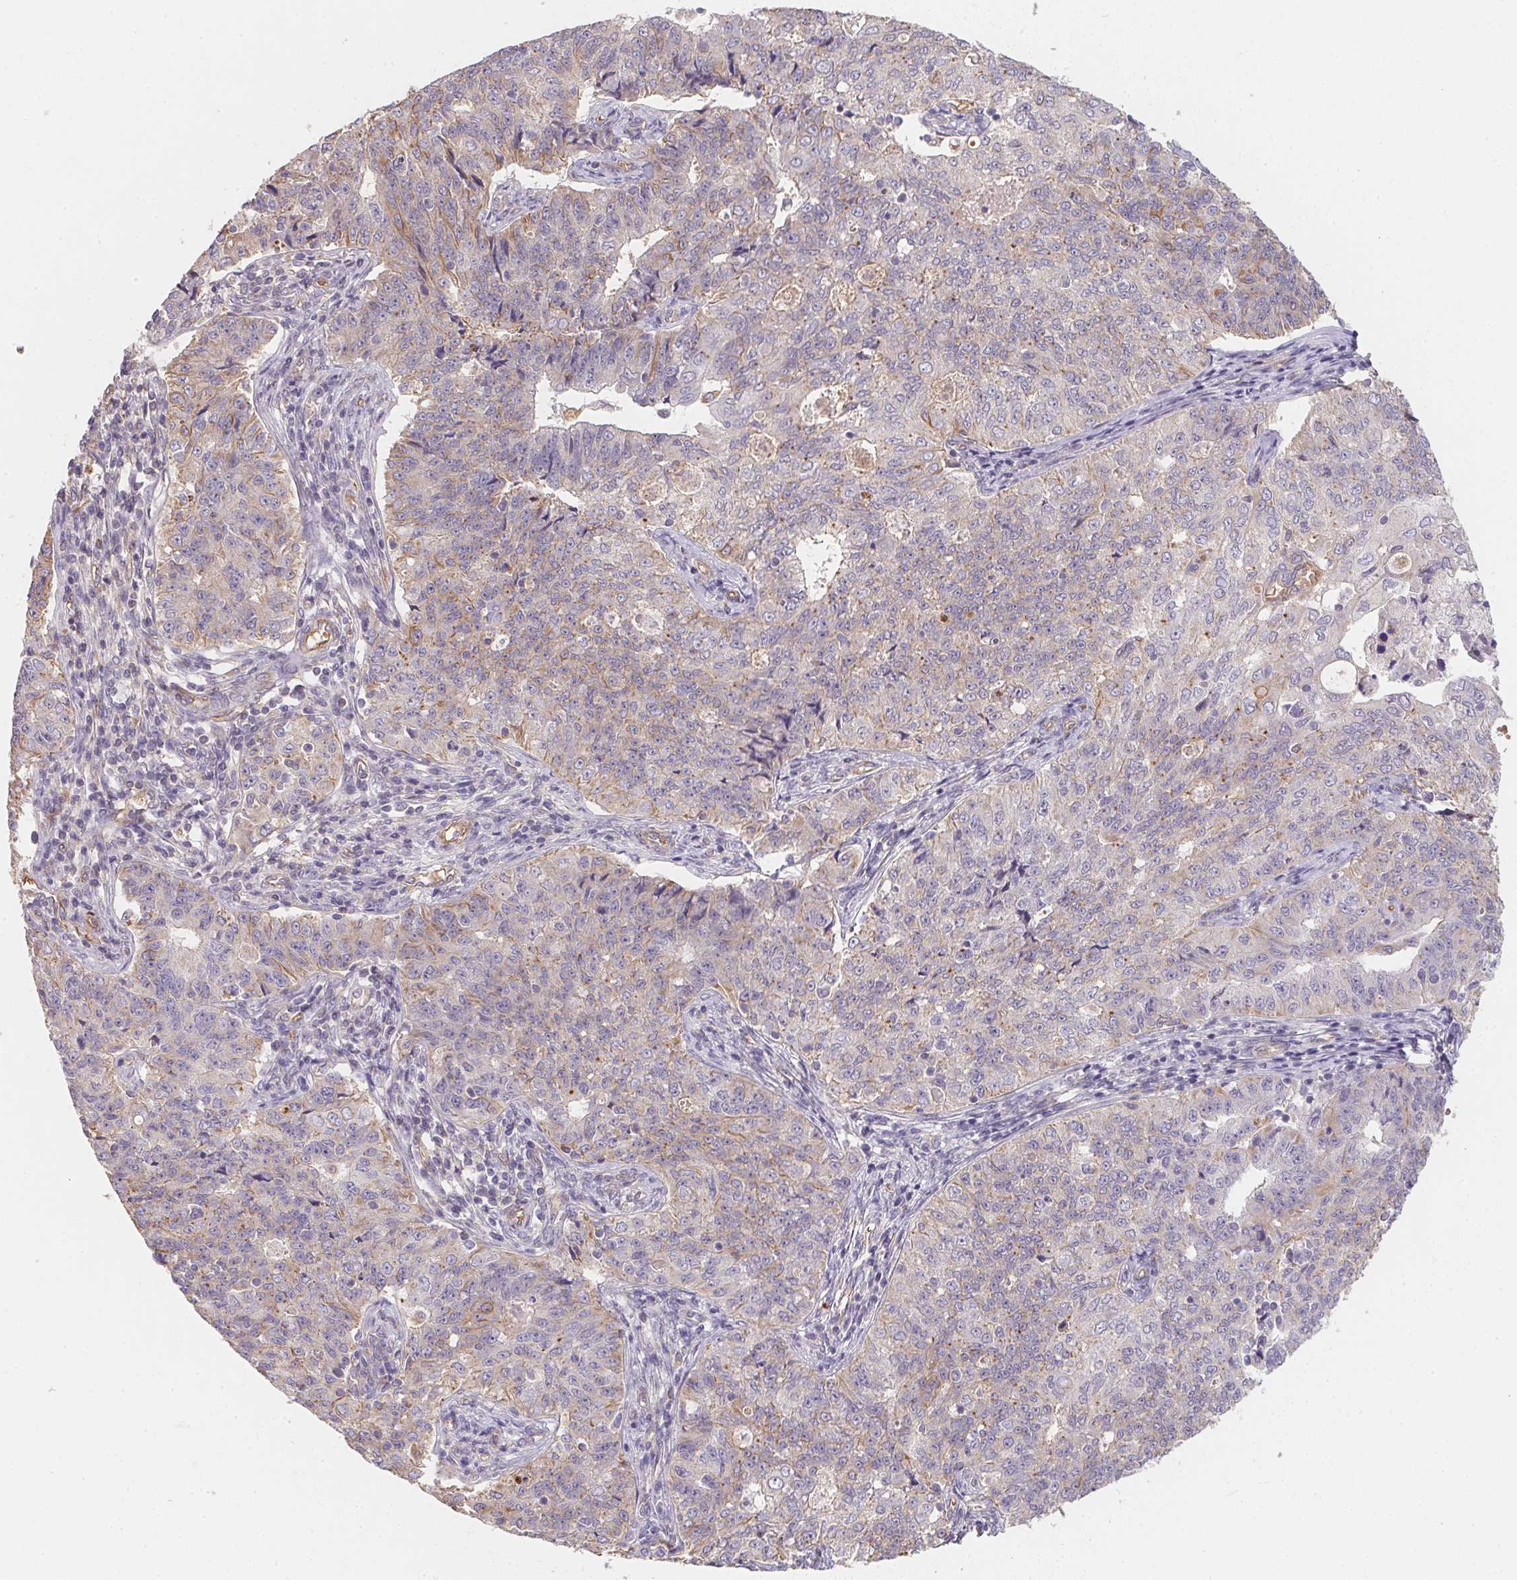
{"staining": {"intensity": "weak", "quantity": "<25%", "location": "cytoplasmic/membranous"}, "tissue": "endometrial cancer", "cell_type": "Tumor cells", "image_type": "cancer", "snomed": [{"axis": "morphology", "description": "Adenocarcinoma, NOS"}, {"axis": "topography", "description": "Endometrium"}], "caption": "Immunohistochemistry of adenocarcinoma (endometrial) exhibits no positivity in tumor cells.", "gene": "TBKBP1", "patient": {"sex": "female", "age": 43}}